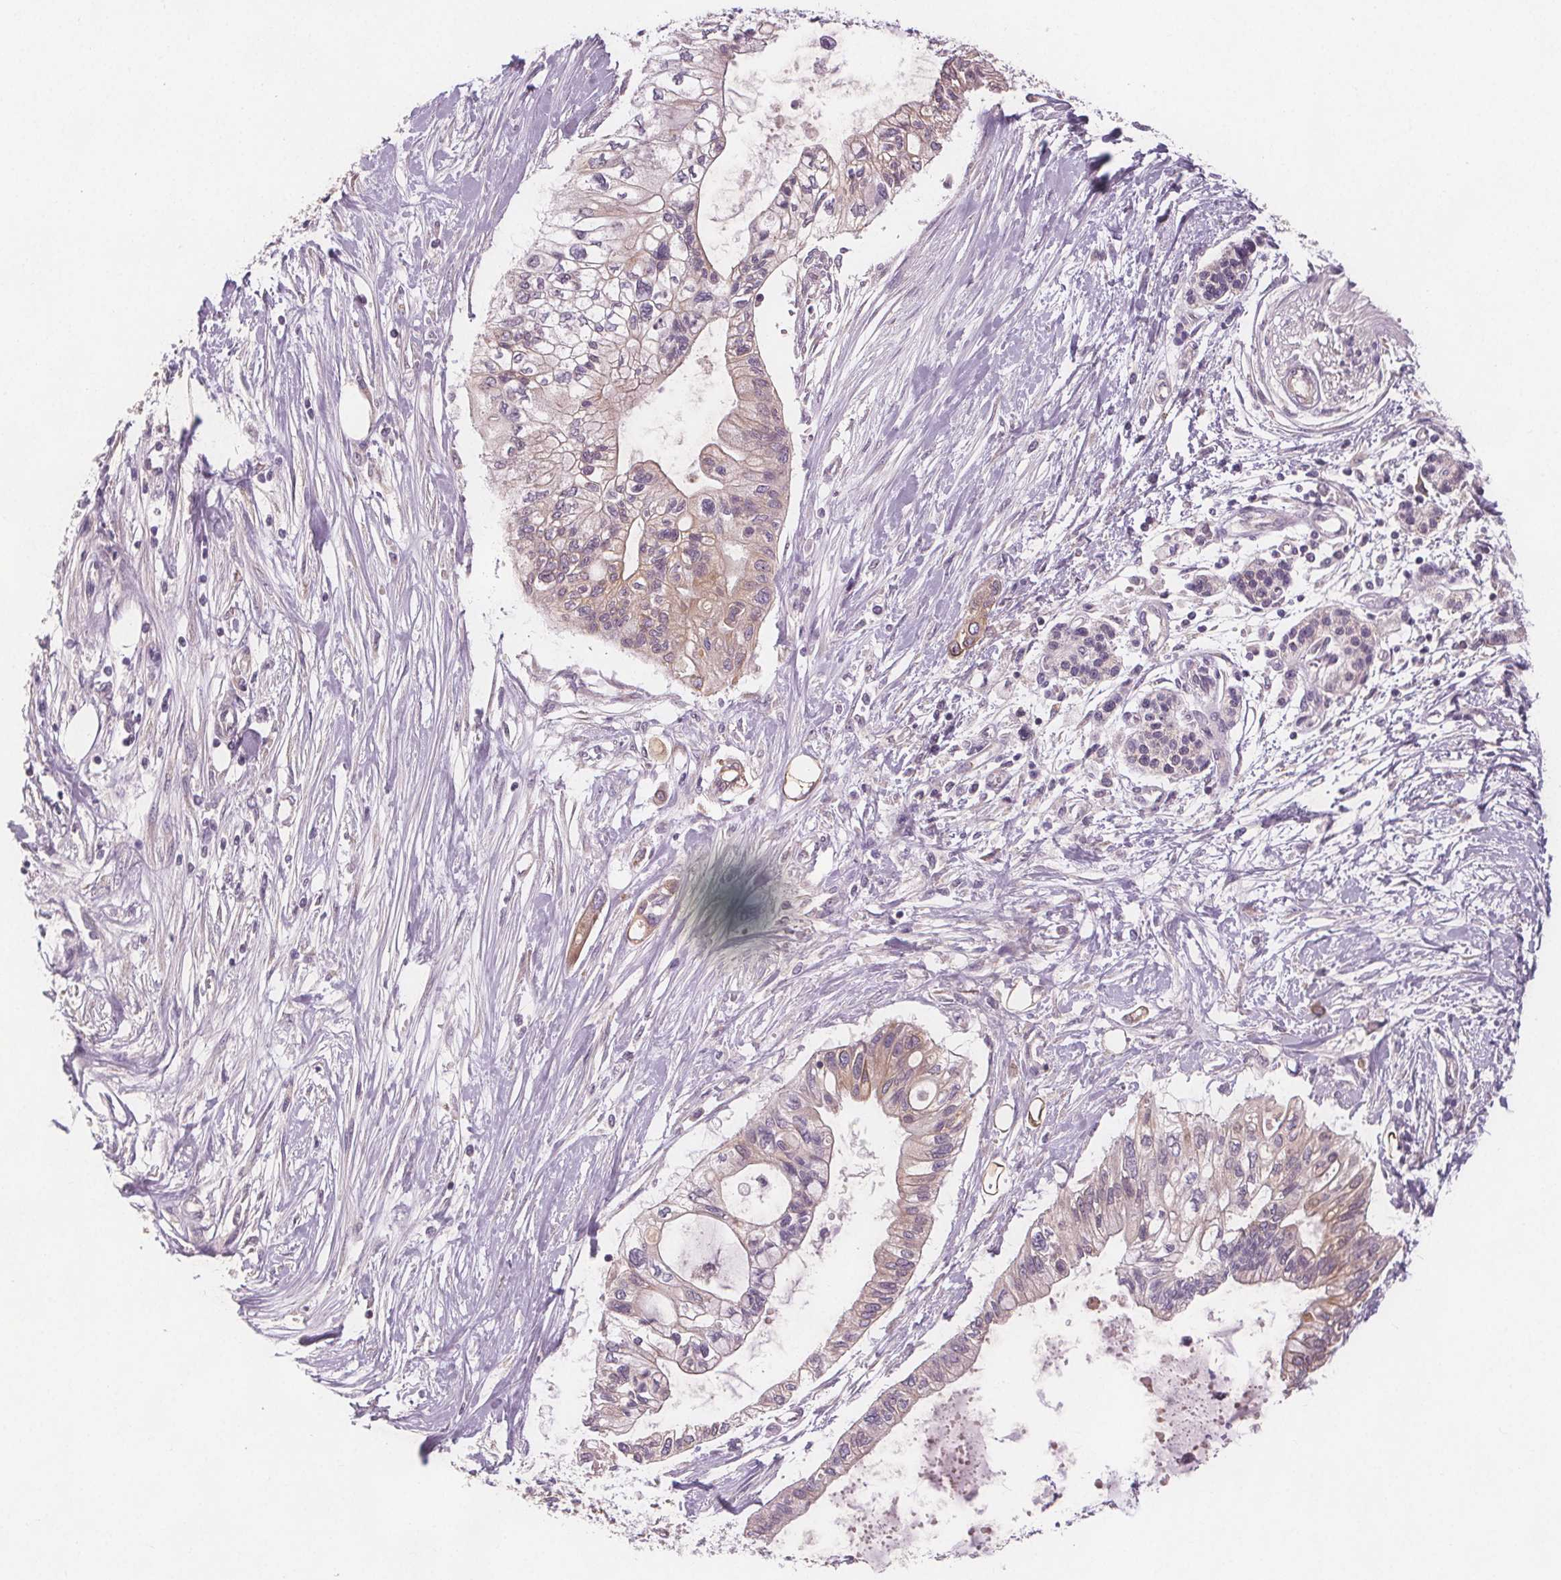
{"staining": {"intensity": "weak", "quantity": "<25%", "location": "cytoplasmic/membranous"}, "tissue": "pancreatic cancer", "cell_type": "Tumor cells", "image_type": "cancer", "snomed": [{"axis": "morphology", "description": "Adenocarcinoma, NOS"}, {"axis": "topography", "description": "Pancreas"}], "caption": "Tumor cells show no significant protein positivity in adenocarcinoma (pancreatic). The staining is performed using DAB brown chromogen with nuclei counter-stained in using hematoxylin.", "gene": "TMEM80", "patient": {"sex": "female", "age": 77}}